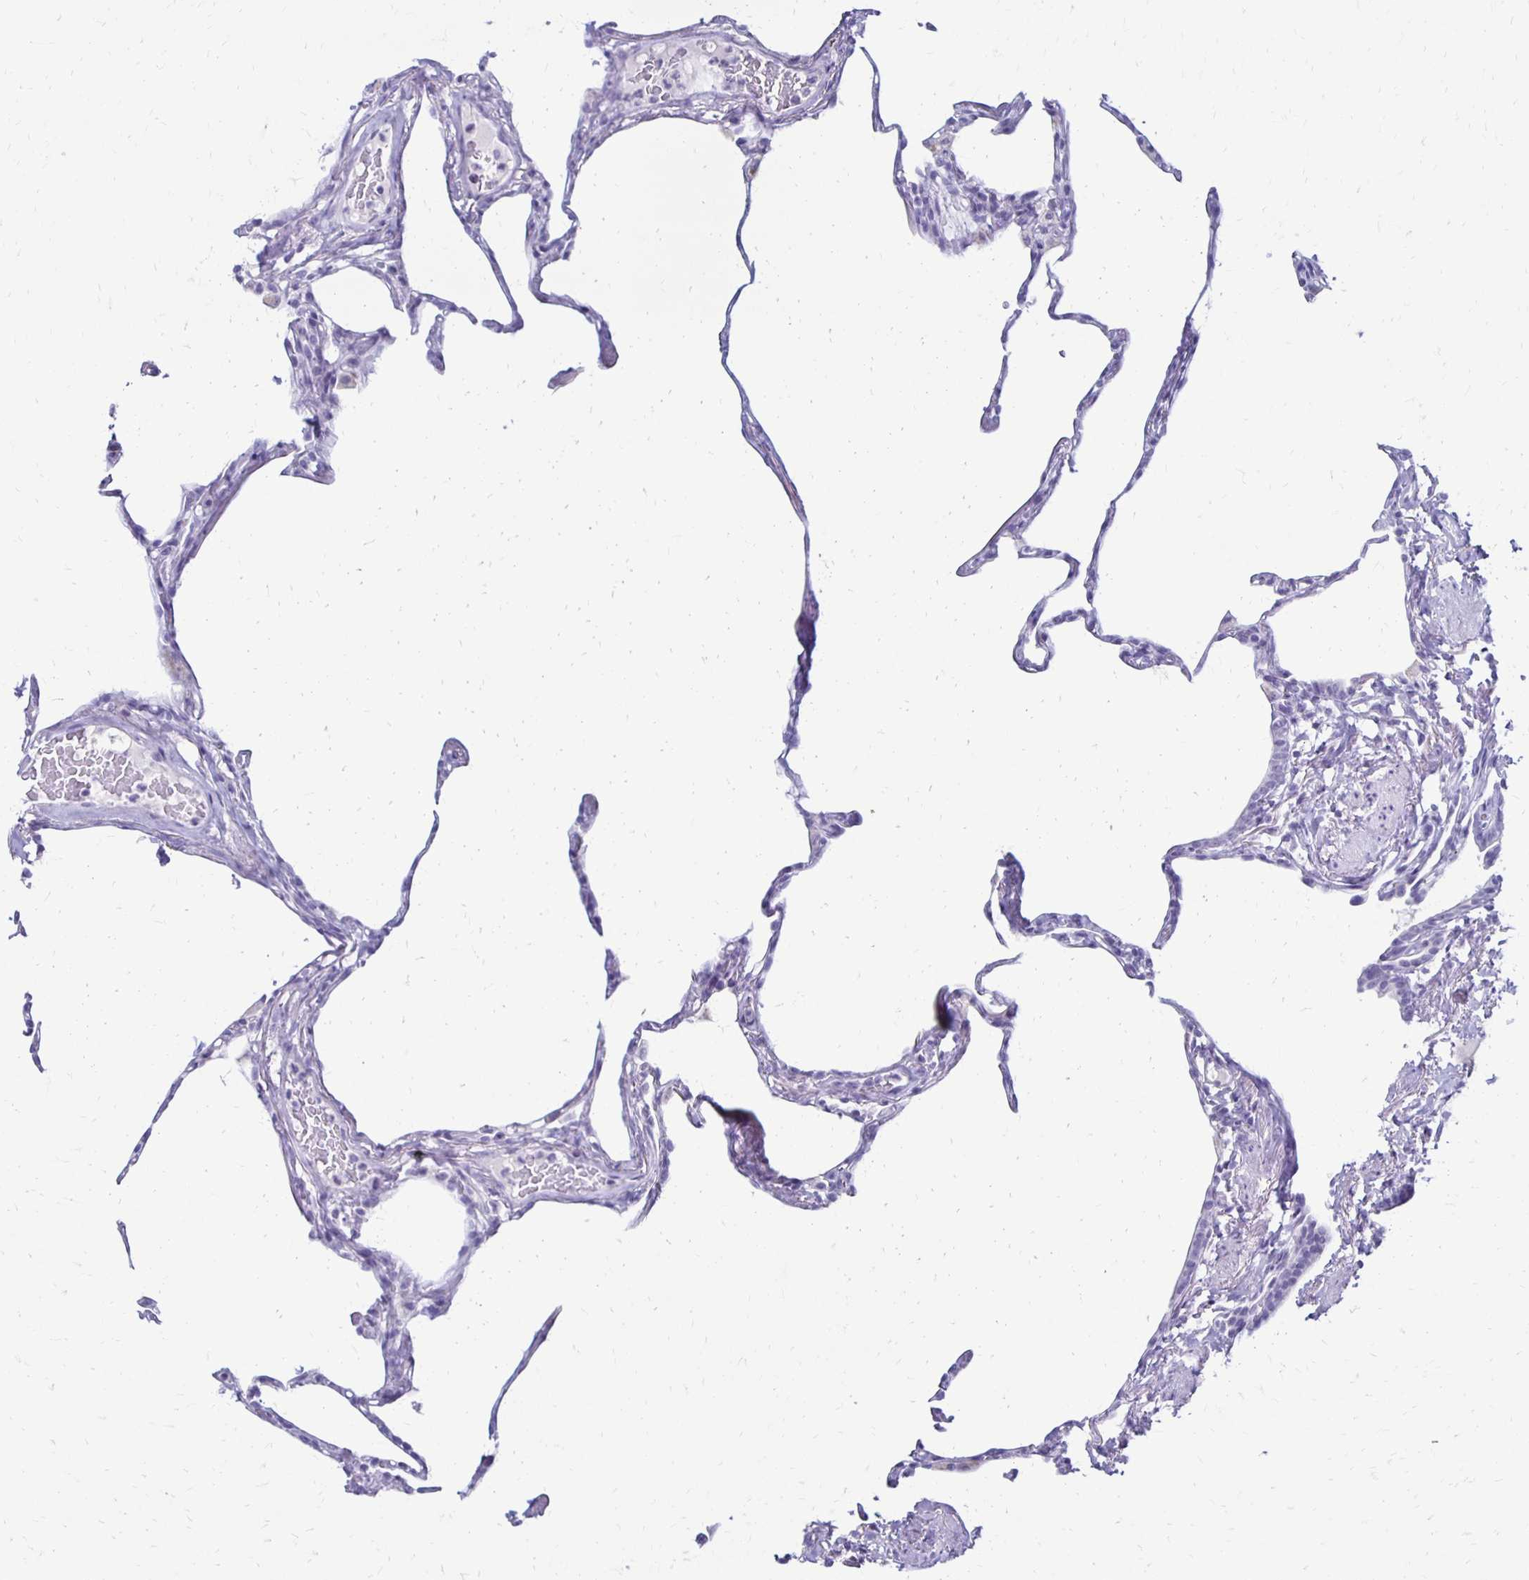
{"staining": {"intensity": "negative", "quantity": "none", "location": "none"}, "tissue": "lung", "cell_type": "Alveolar cells", "image_type": "normal", "snomed": [{"axis": "morphology", "description": "Normal tissue, NOS"}, {"axis": "topography", "description": "Lung"}], "caption": "A high-resolution image shows immunohistochemistry staining of benign lung, which reveals no significant expression in alveolar cells.", "gene": "RYR1", "patient": {"sex": "male", "age": 65}}